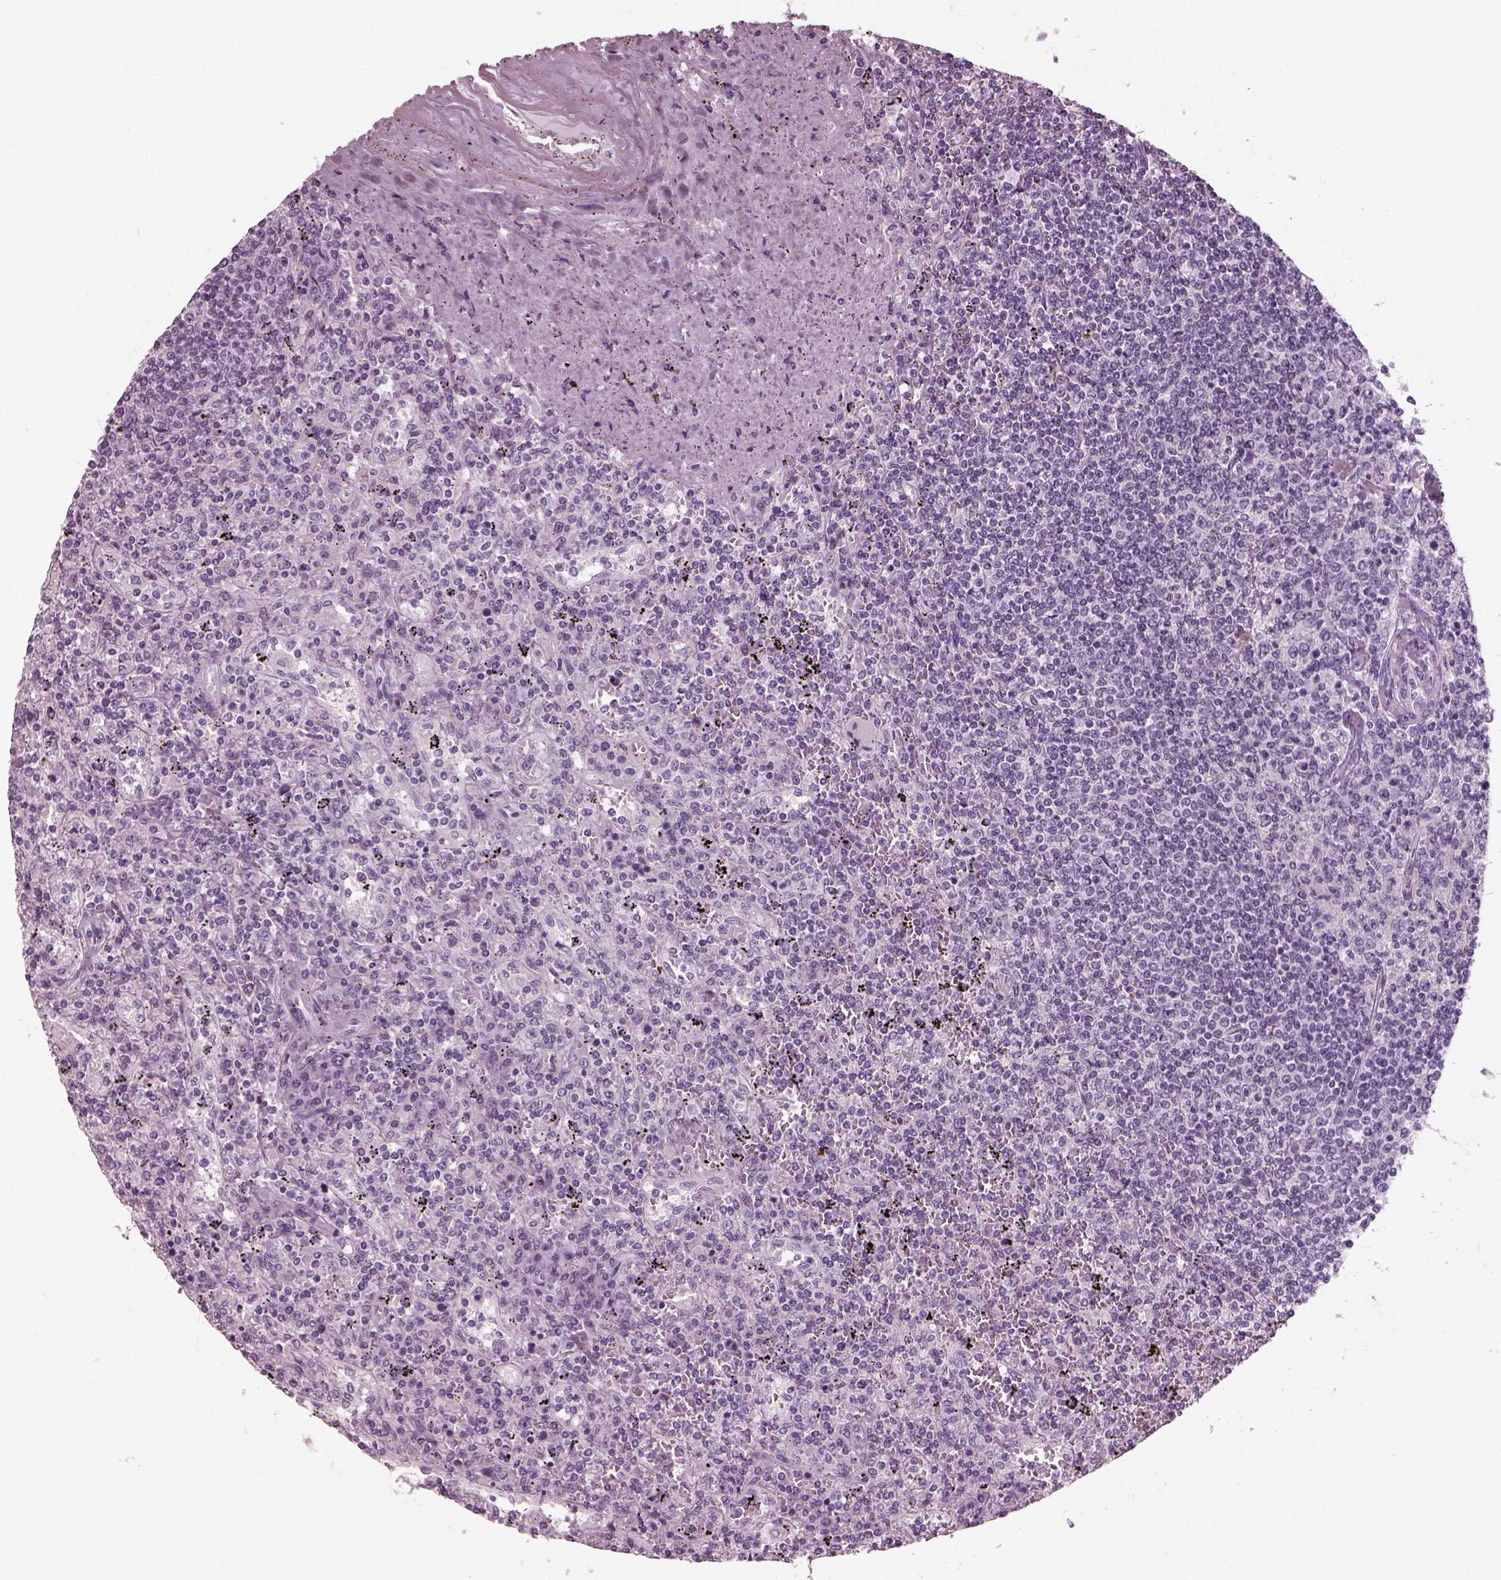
{"staining": {"intensity": "negative", "quantity": "none", "location": "none"}, "tissue": "lymphoma", "cell_type": "Tumor cells", "image_type": "cancer", "snomed": [{"axis": "morphology", "description": "Malignant lymphoma, non-Hodgkin's type, Low grade"}, {"axis": "topography", "description": "Spleen"}], "caption": "High power microscopy micrograph of an immunohistochemistry histopathology image of lymphoma, revealing no significant expression in tumor cells.", "gene": "RCVRN", "patient": {"sex": "male", "age": 62}}